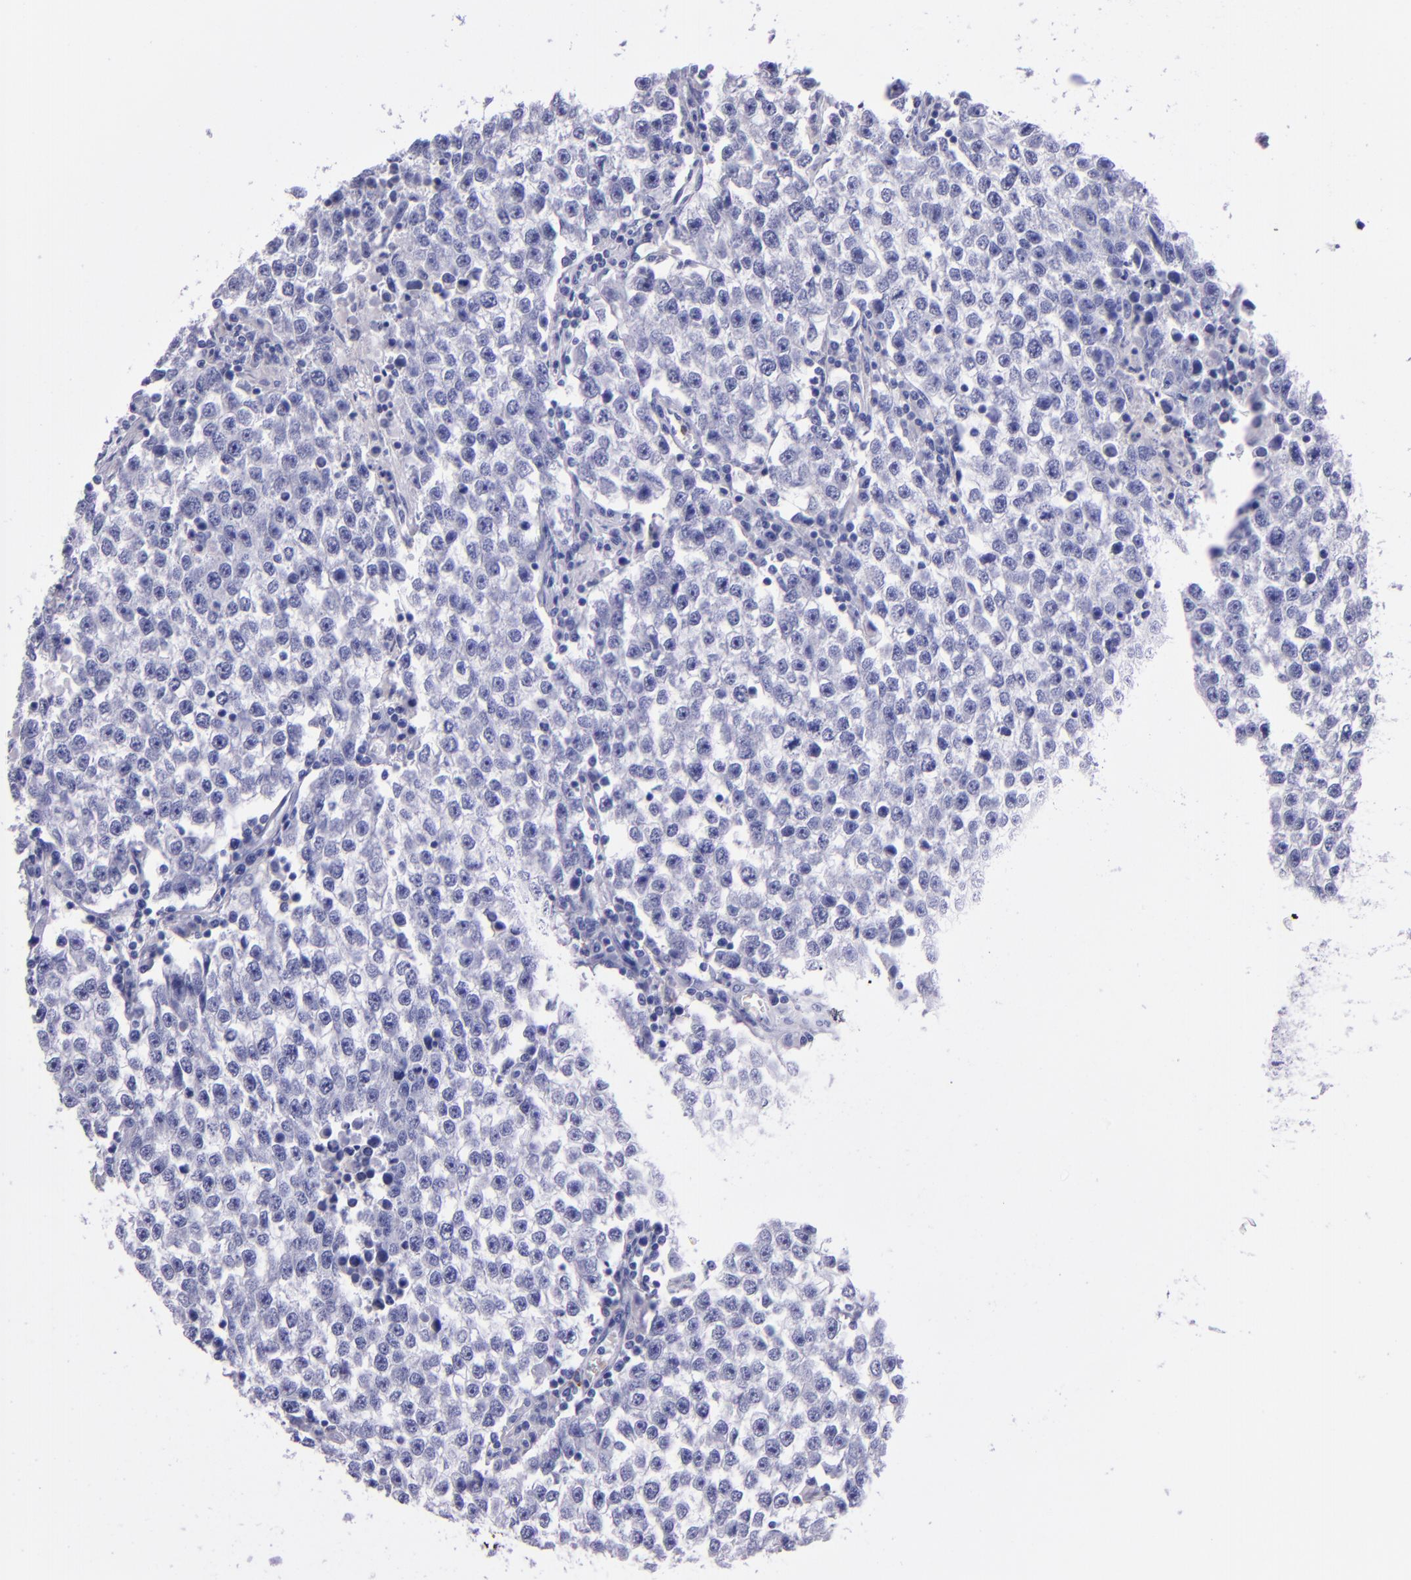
{"staining": {"intensity": "negative", "quantity": "none", "location": "none"}, "tissue": "testis cancer", "cell_type": "Tumor cells", "image_type": "cancer", "snomed": [{"axis": "morphology", "description": "Seminoma, NOS"}, {"axis": "topography", "description": "Testis"}], "caption": "Immunohistochemical staining of testis cancer demonstrates no significant staining in tumor cells.", "gene": "CR1", "patient": {"sex": "male", "age": 36}}